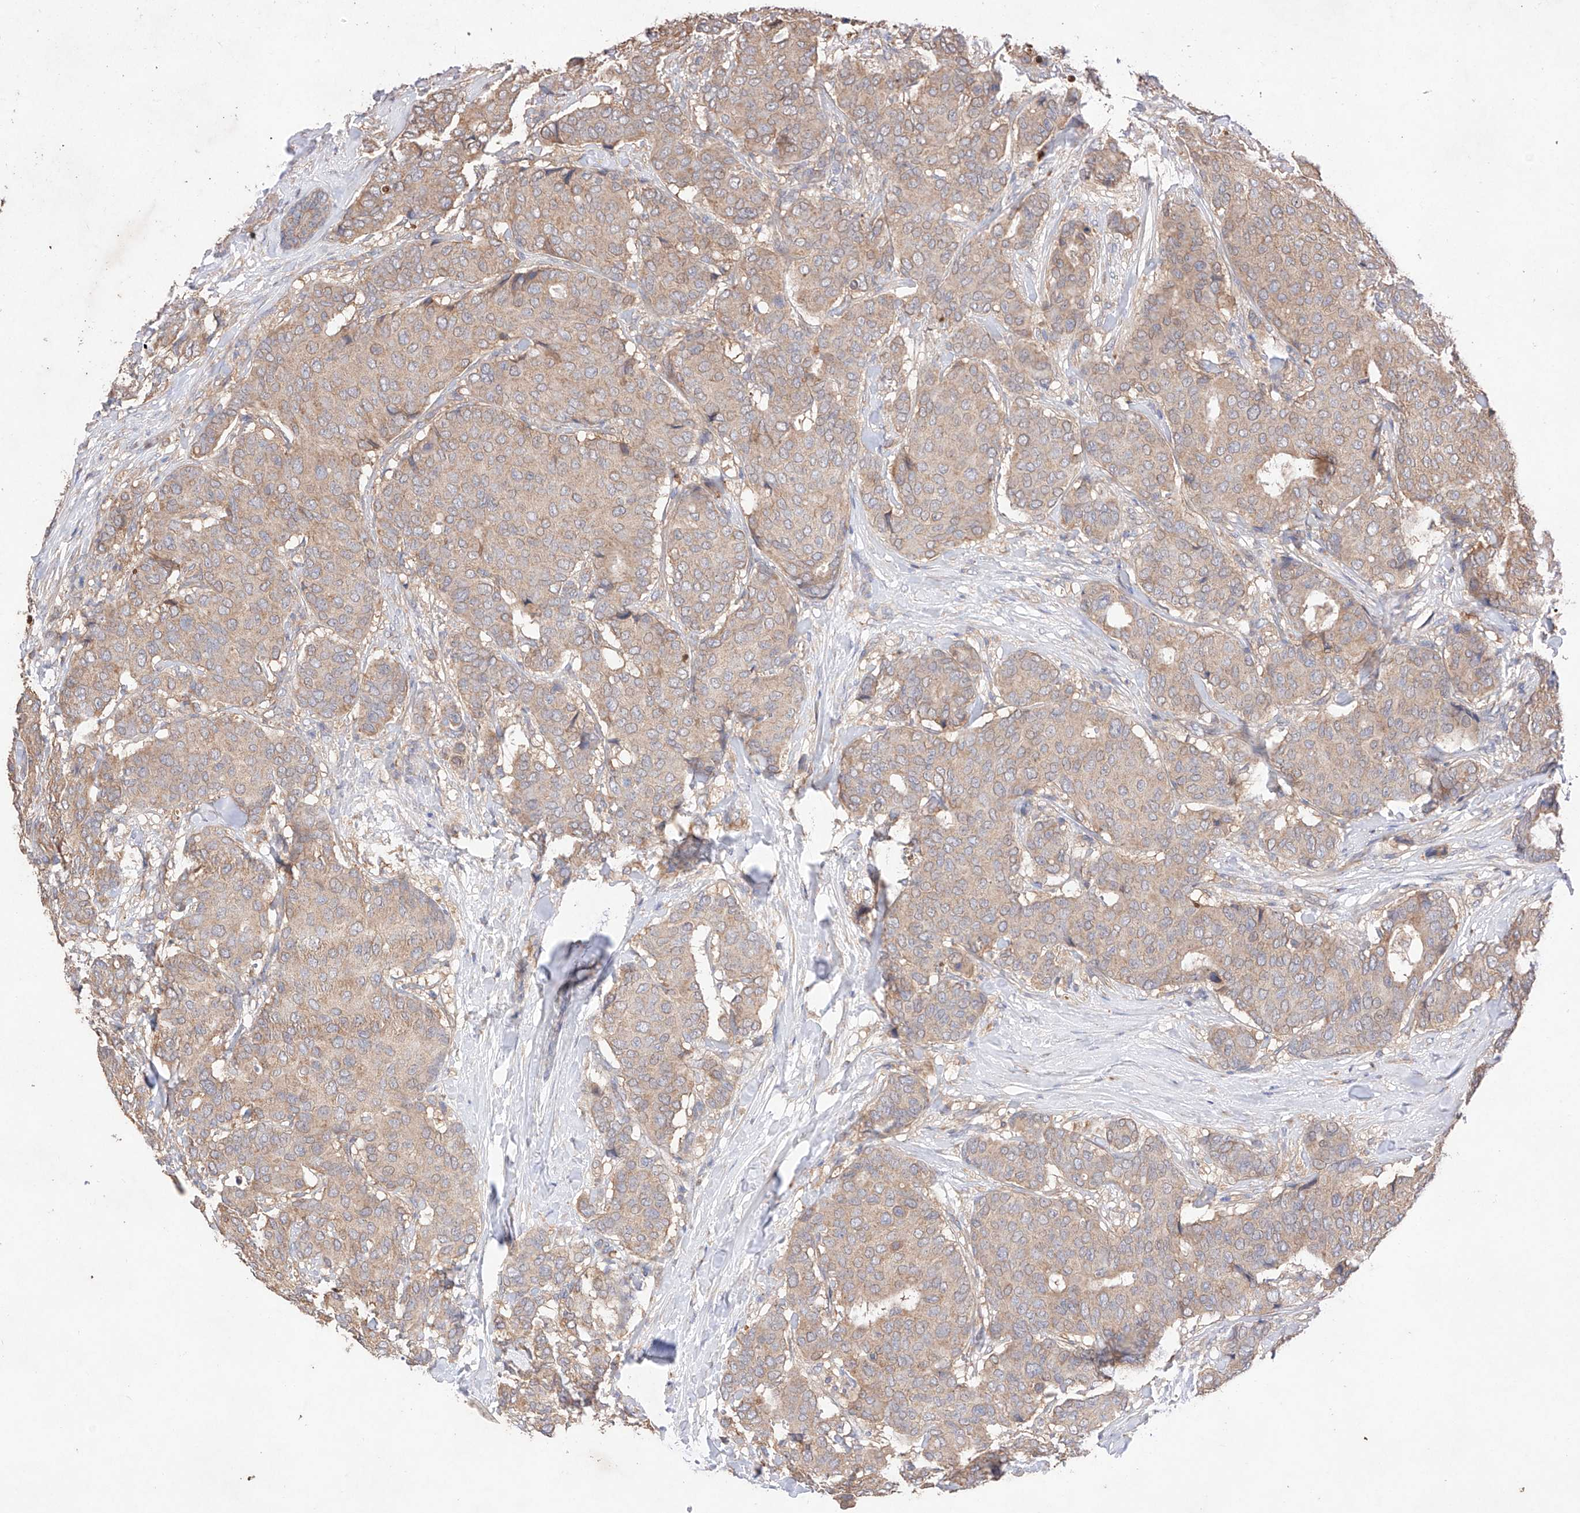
{"staining": {"intensity": "weak", "quantity": ">75%", "location": "cytoplasmic/membranous"}, "tissue": "breast cancer", "cell_type": "Tumor cells", "image_type": "cancer", "snomed": [{"axis": "morphology", "description": "Duct carcinoma"}, {"axis": "topography", "description": "Breast"}], "caption": "Weak cytoplasmic/membranous positivity for a protein is seen in about >75% of tumor cells of breast cancer using immunohistochemistry (IHC).", "gene": "C6orf62", "patient": {"sex": "female", "age": 75}}